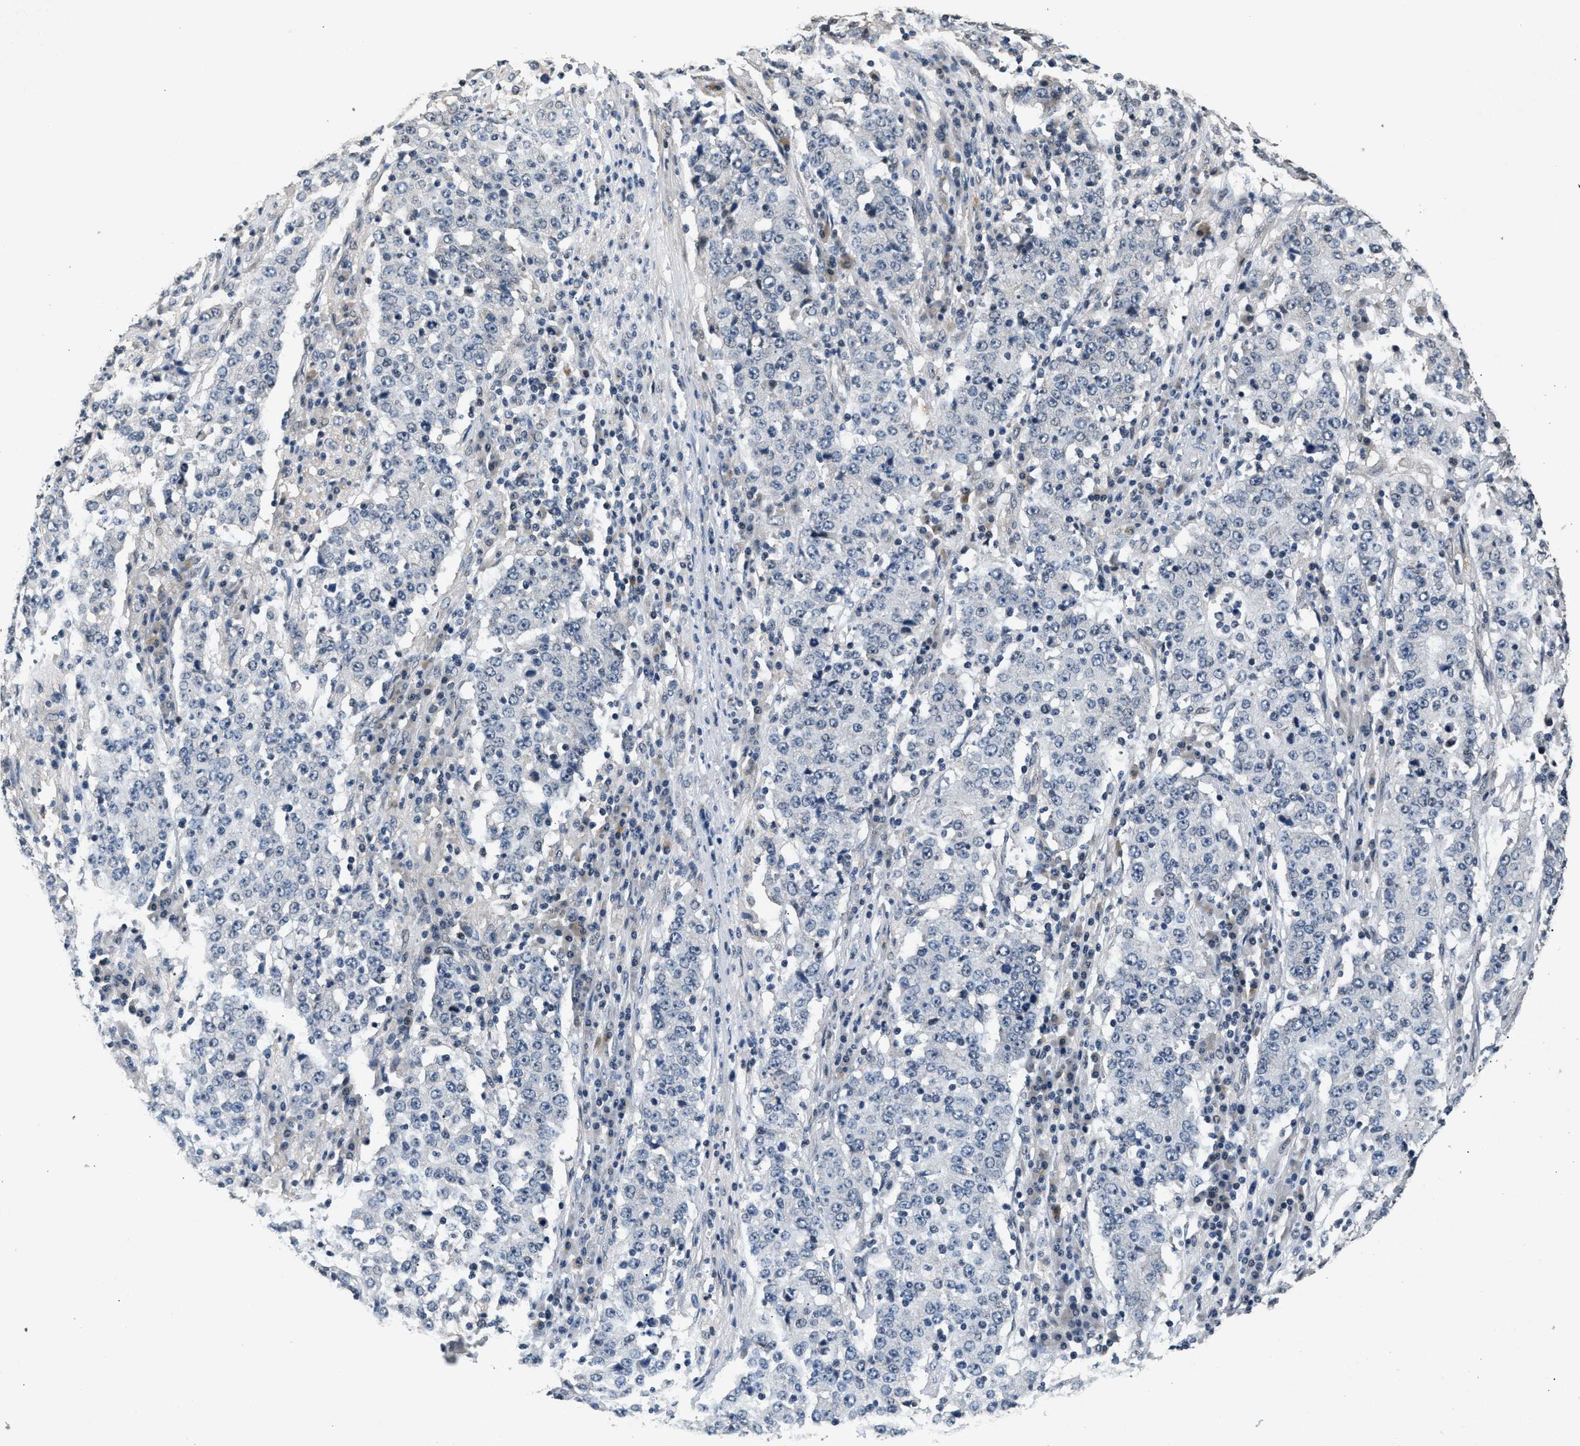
{"staining": {"intensity": "negative", "quantity": "none", "location": "none"}, "tissue": "stomach cancer", "cell_type": "Tumor cells", "image_type": "cancer", "snomed": [{"axis": "morphology", "description": "Adenocarcinoma, NOS"}, {"axis": "topography", "description": "Stomach"}], "caption": "A high-resolution image shows immunohistochemistry (IHC) staining of stomach cancer, which shows no significant positivity in tumor cells.", "gene": "RBM33", "patient": {"sex": "male", "age": 59}}